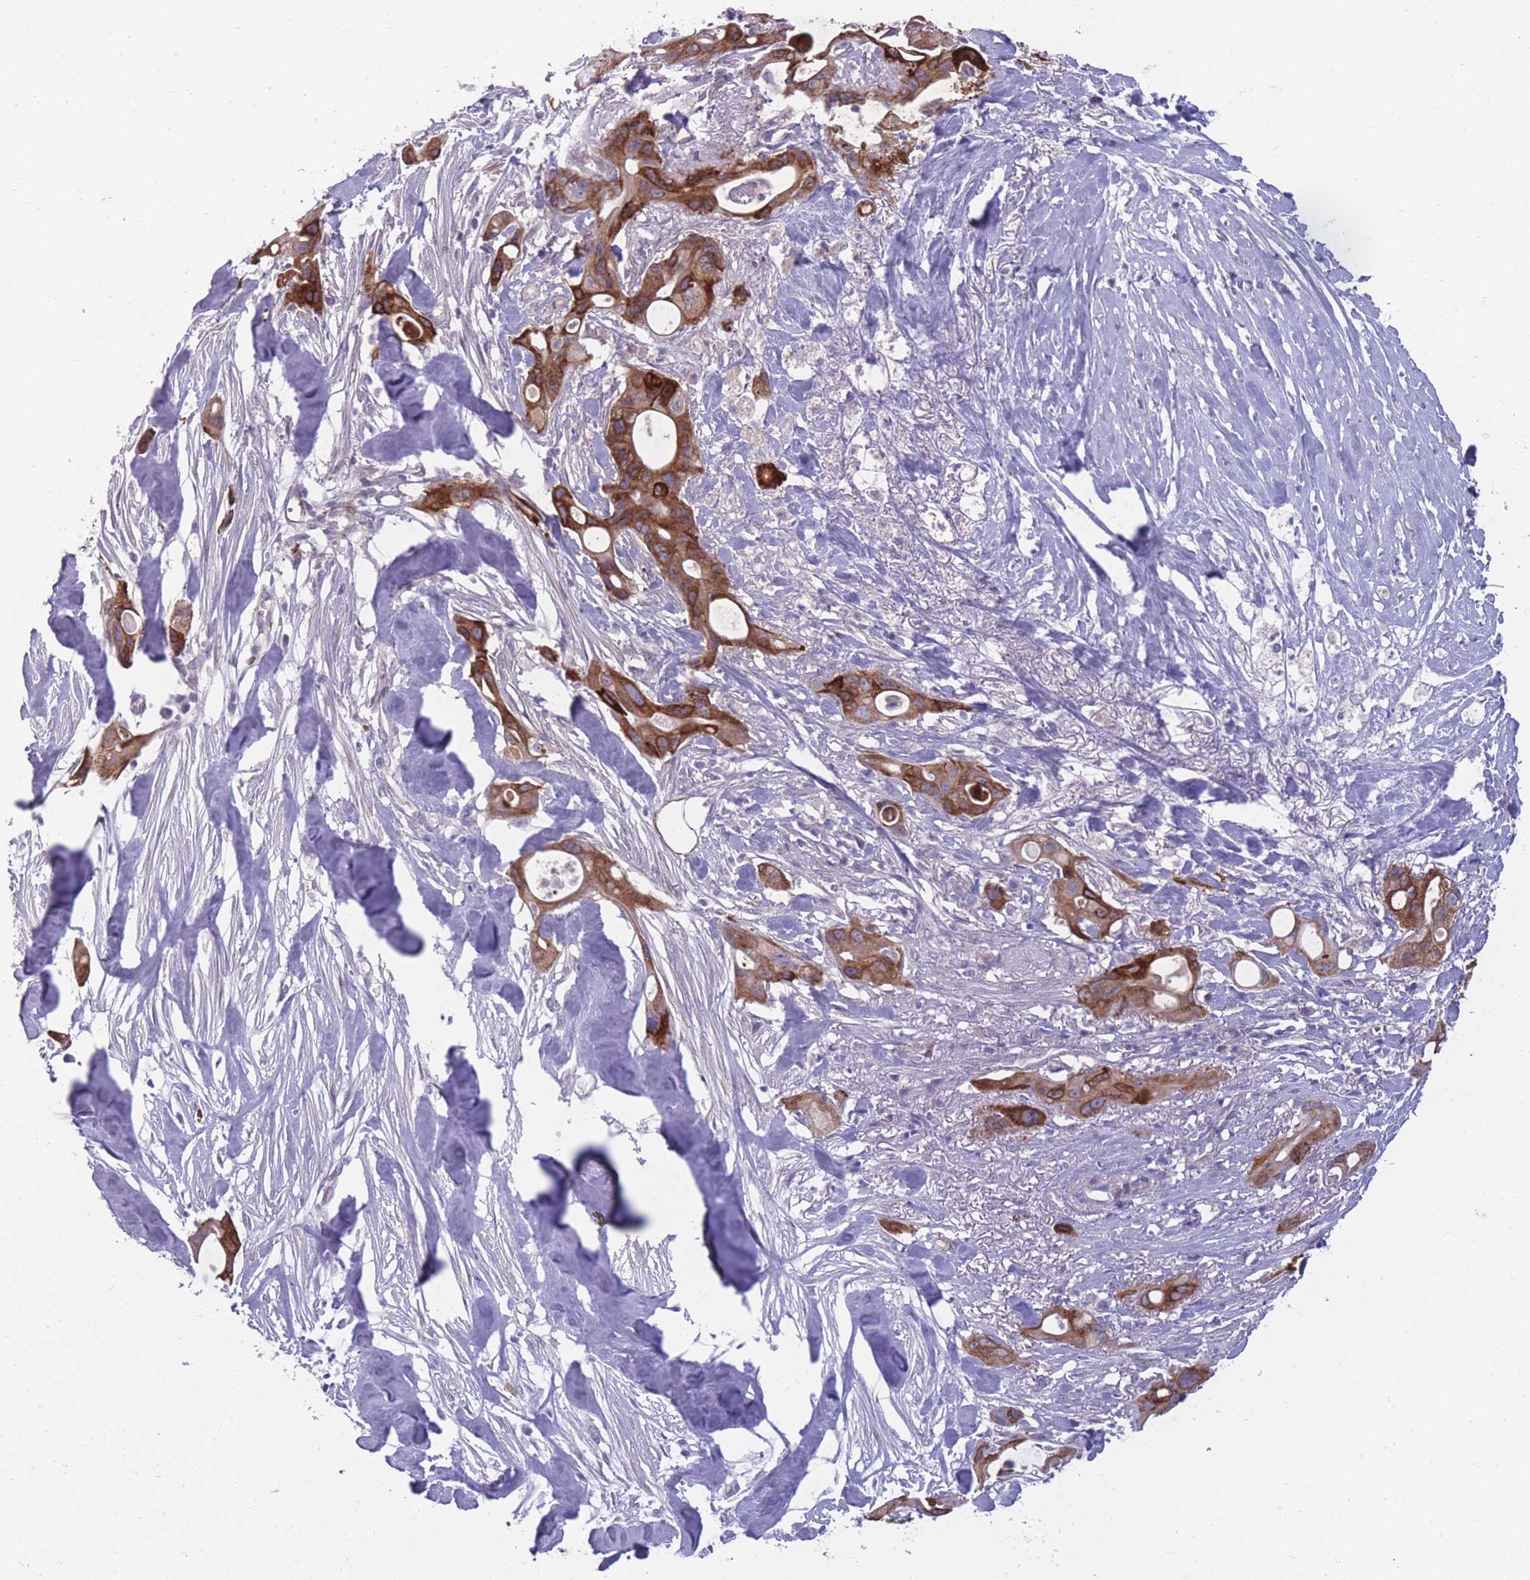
{"staining": {"intensity": "strong", "quantity": ">75%", "location": "cytoplasmic/membranous"}, "tissue": "ovarian cancer", "cell_type": "Tumor cells", "image_type": "cancer", "snomed": [{"axis": "morphology", "description": "Cystadenocarcinoma, mucinous, NOS"}, {"axis": "topography", "description": "Ovary"}], "caption": "Tumor cells demonstrate high levels of strong cytoplasmic/membranous positivity in approximately >75% of cells in ovarian mucinous cystadenocarcinoma.", "gene": "RGS11", "patient": {"sex": "female", "age": 70}}